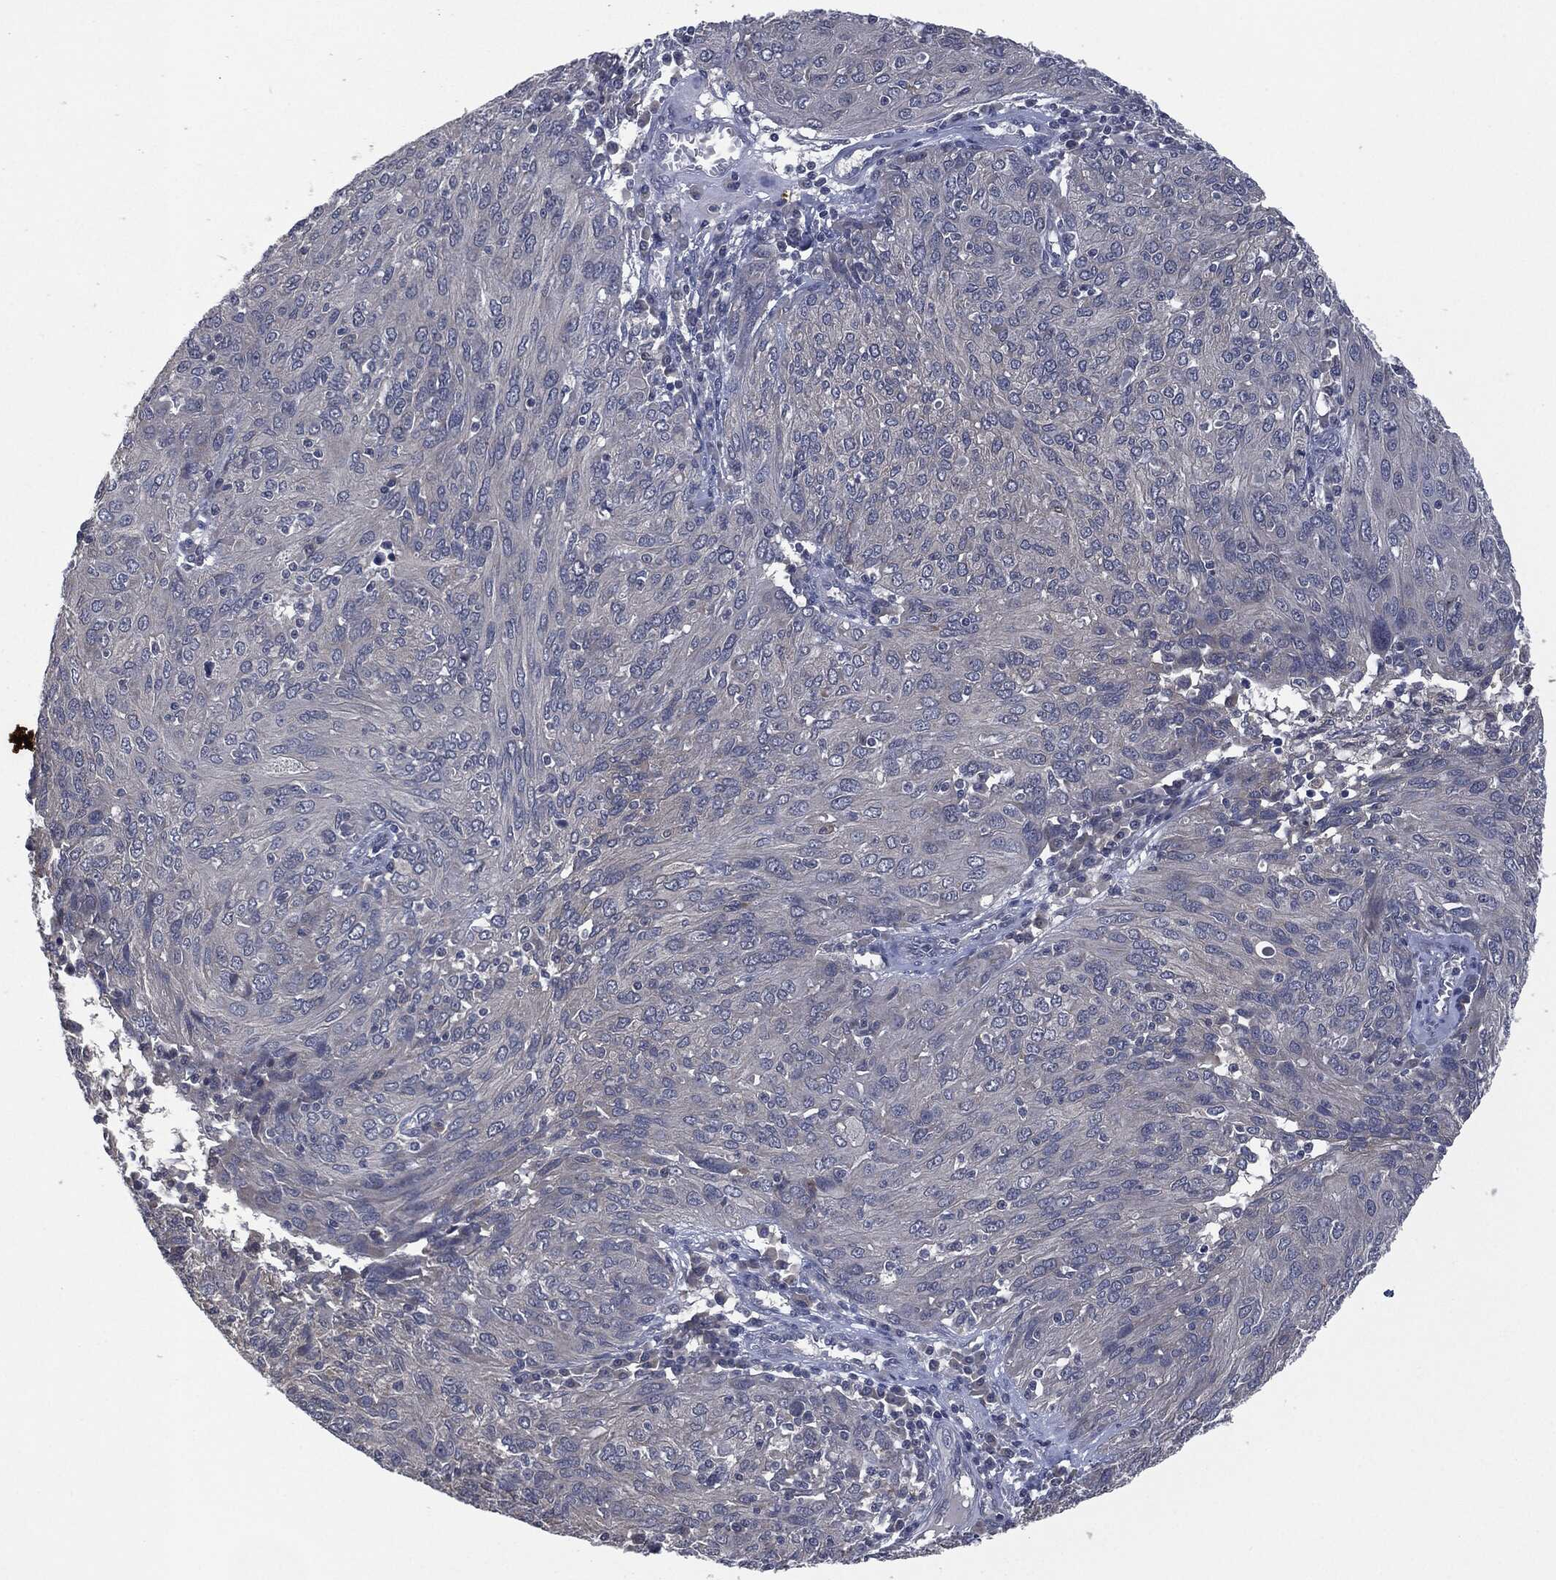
{"staining": {"intensity": "negative", "quantity": "none", "location": "none"}, "tissue": "ovarian cancer", "cell_type": "Tumor cells", "image_type": "cancer", "snomed": [{"axis": "morphology", "description": "Carcinoma, endometroid"}, {"axis": "topography", "description": "Ovary"}], "caption": "An image of endometroid carcinoma (ovarian) stained for a protein shows no brown staining in tumor cells.", "gene": "IL1RN", "patient": {"sex": "female", "age": 50}}